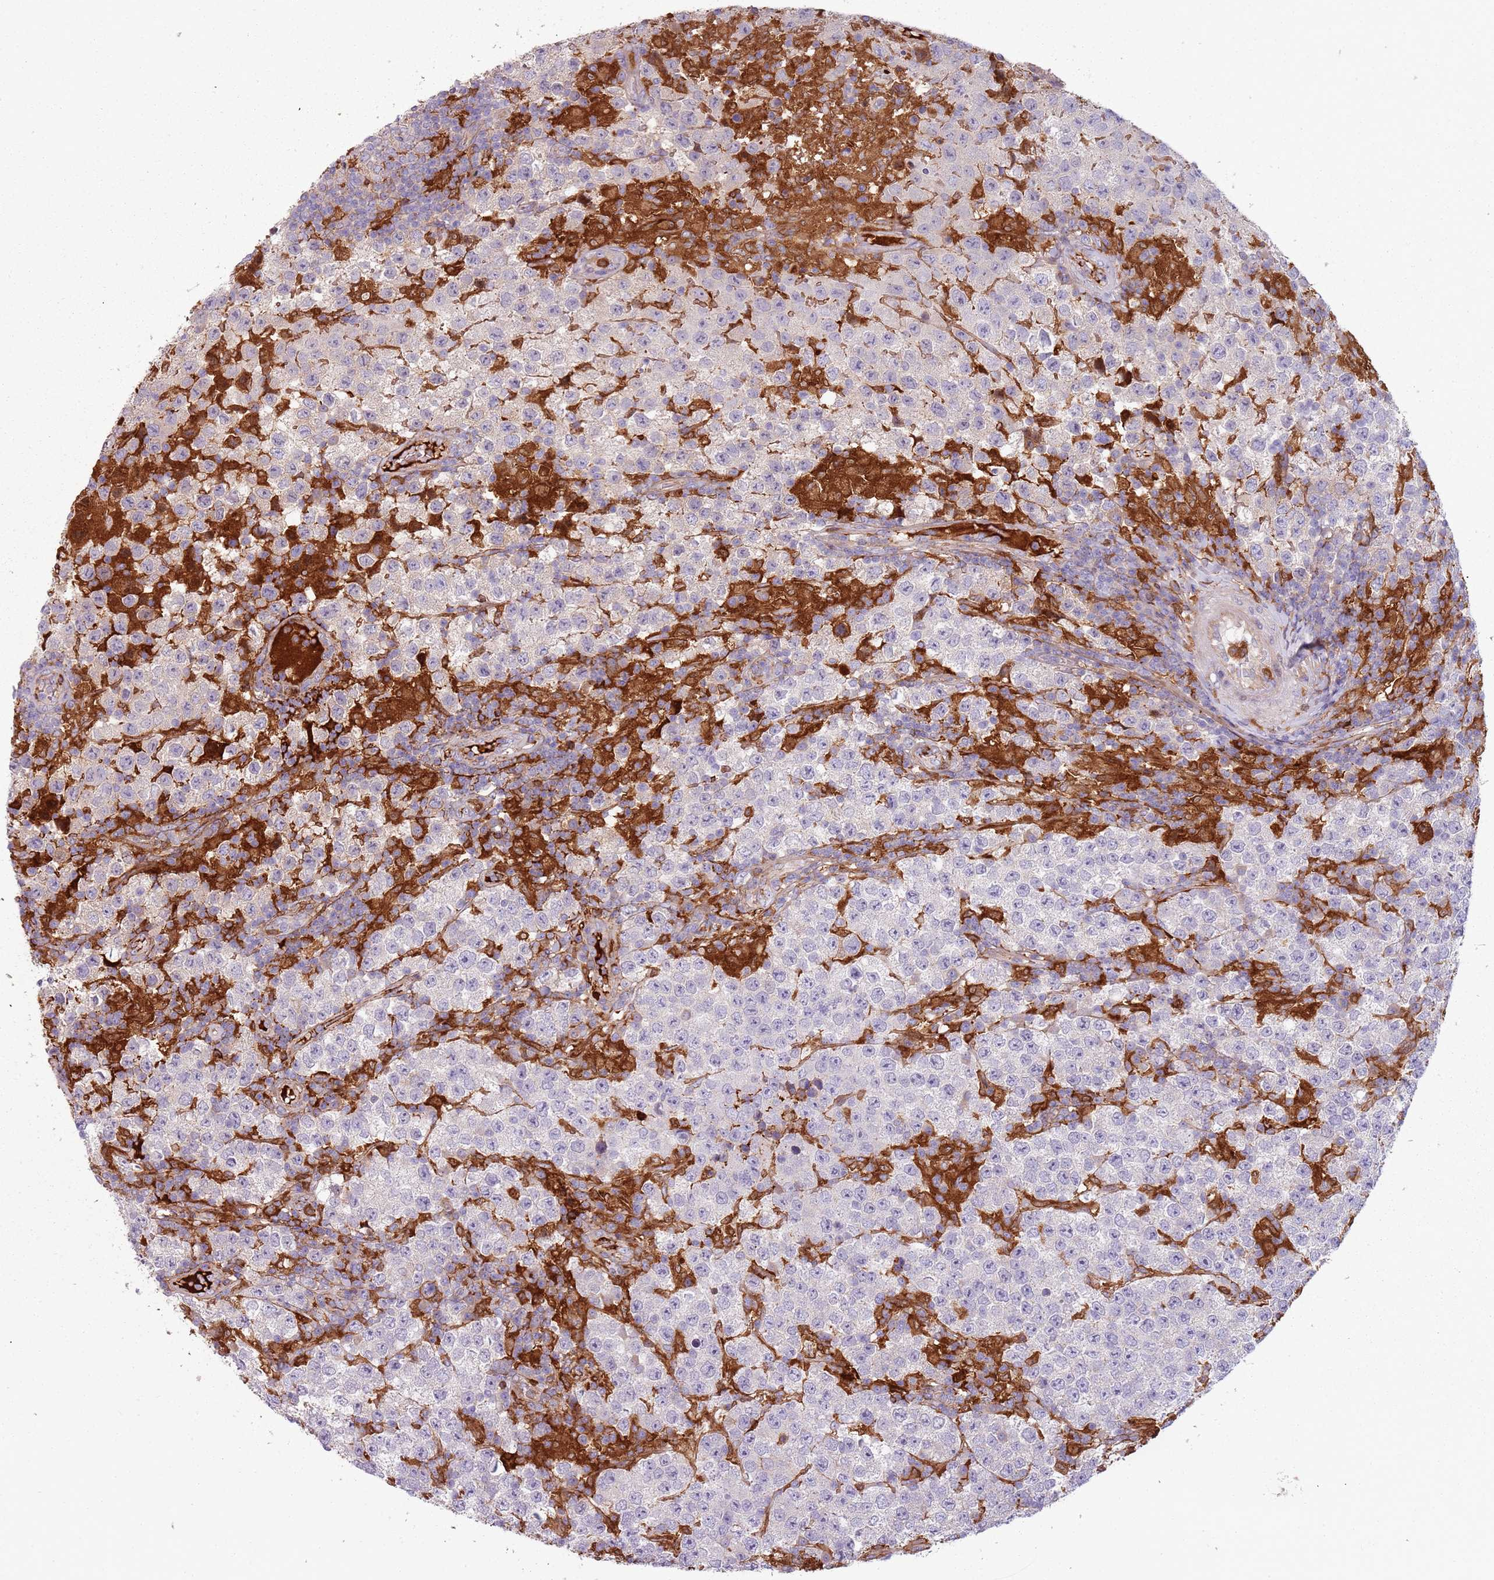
{"staining": {"intensity": "negative", "quantity": "none", "location": "none"}, "tissue": "testis cancer", "cell_type": "Tumor cells", "image_type": "cancer", "snomed": [{"axis": "morphology", "description": "Seminoma, NOS"}, {"axis": "morphology", "description": "Carcinoma, Embryonal, NOS"}, {"axis": "topography", "description": "Testis"}], "caption": "This micrograph is of embryonal carcinoma (testis) stained with IHC to label a protein in brown with the nuclei are counter-stained blue. There is no expression in tumor cells.", "gene": "NADK", "patient": {"sex": "male", "age": 41}}